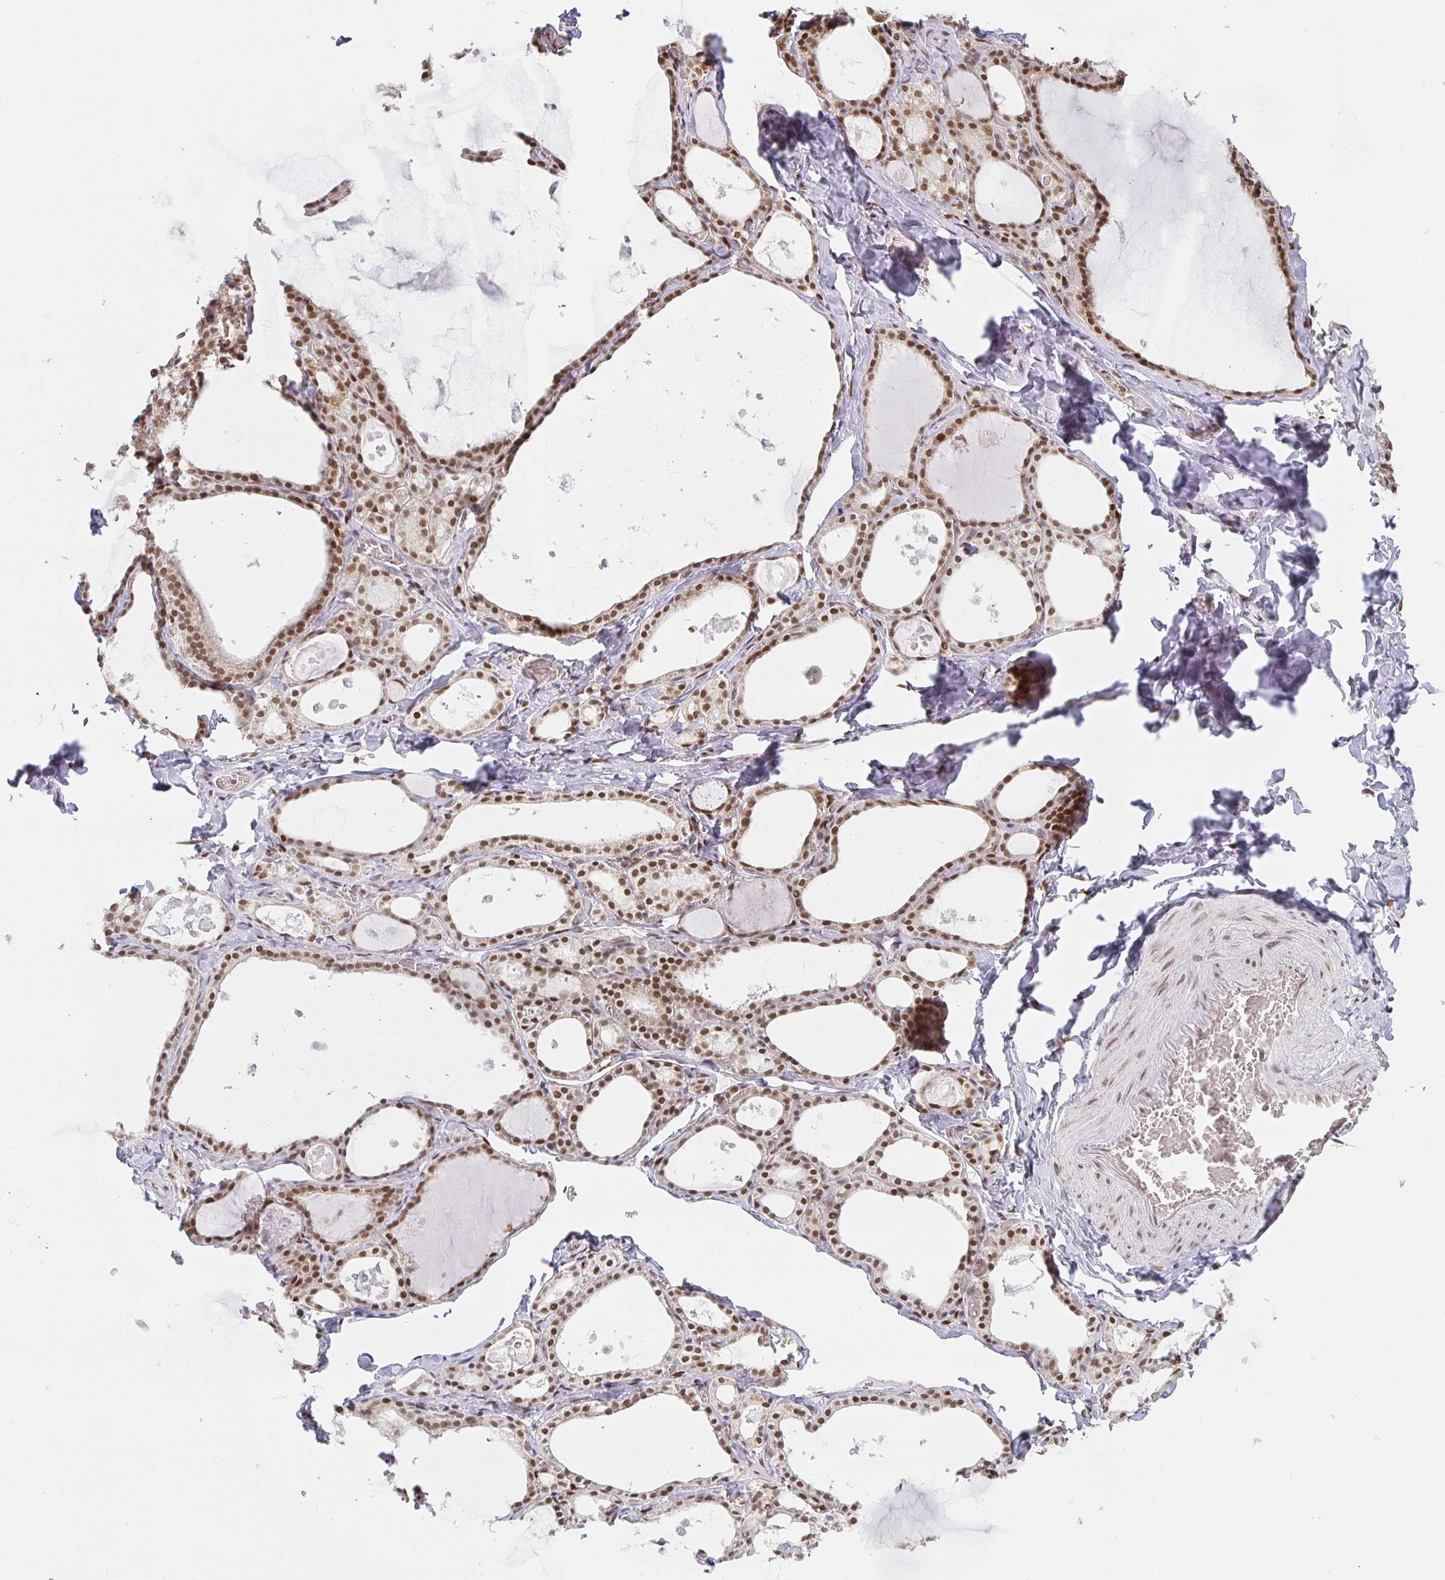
{"staining": {"intensity": "moderate", "quantity": ">75%", "location": "nuclear"}, "tissue": "thyroid gland", "cell_type": "Glandular cells", "image_type": "normal", "snomed": [{"axis": "morphology", "description": "Normal tissue, NOS"}, {"axis": "topography", "description": "Thyroid gland"}], "caption": "Human thyroid gland stained with a brown dye demonstrates moderate nuclear positive expression in approximately >75% of glandular cells.", "gene": "SMARCA2", "patient": {"sex": "male", "age": 56}}